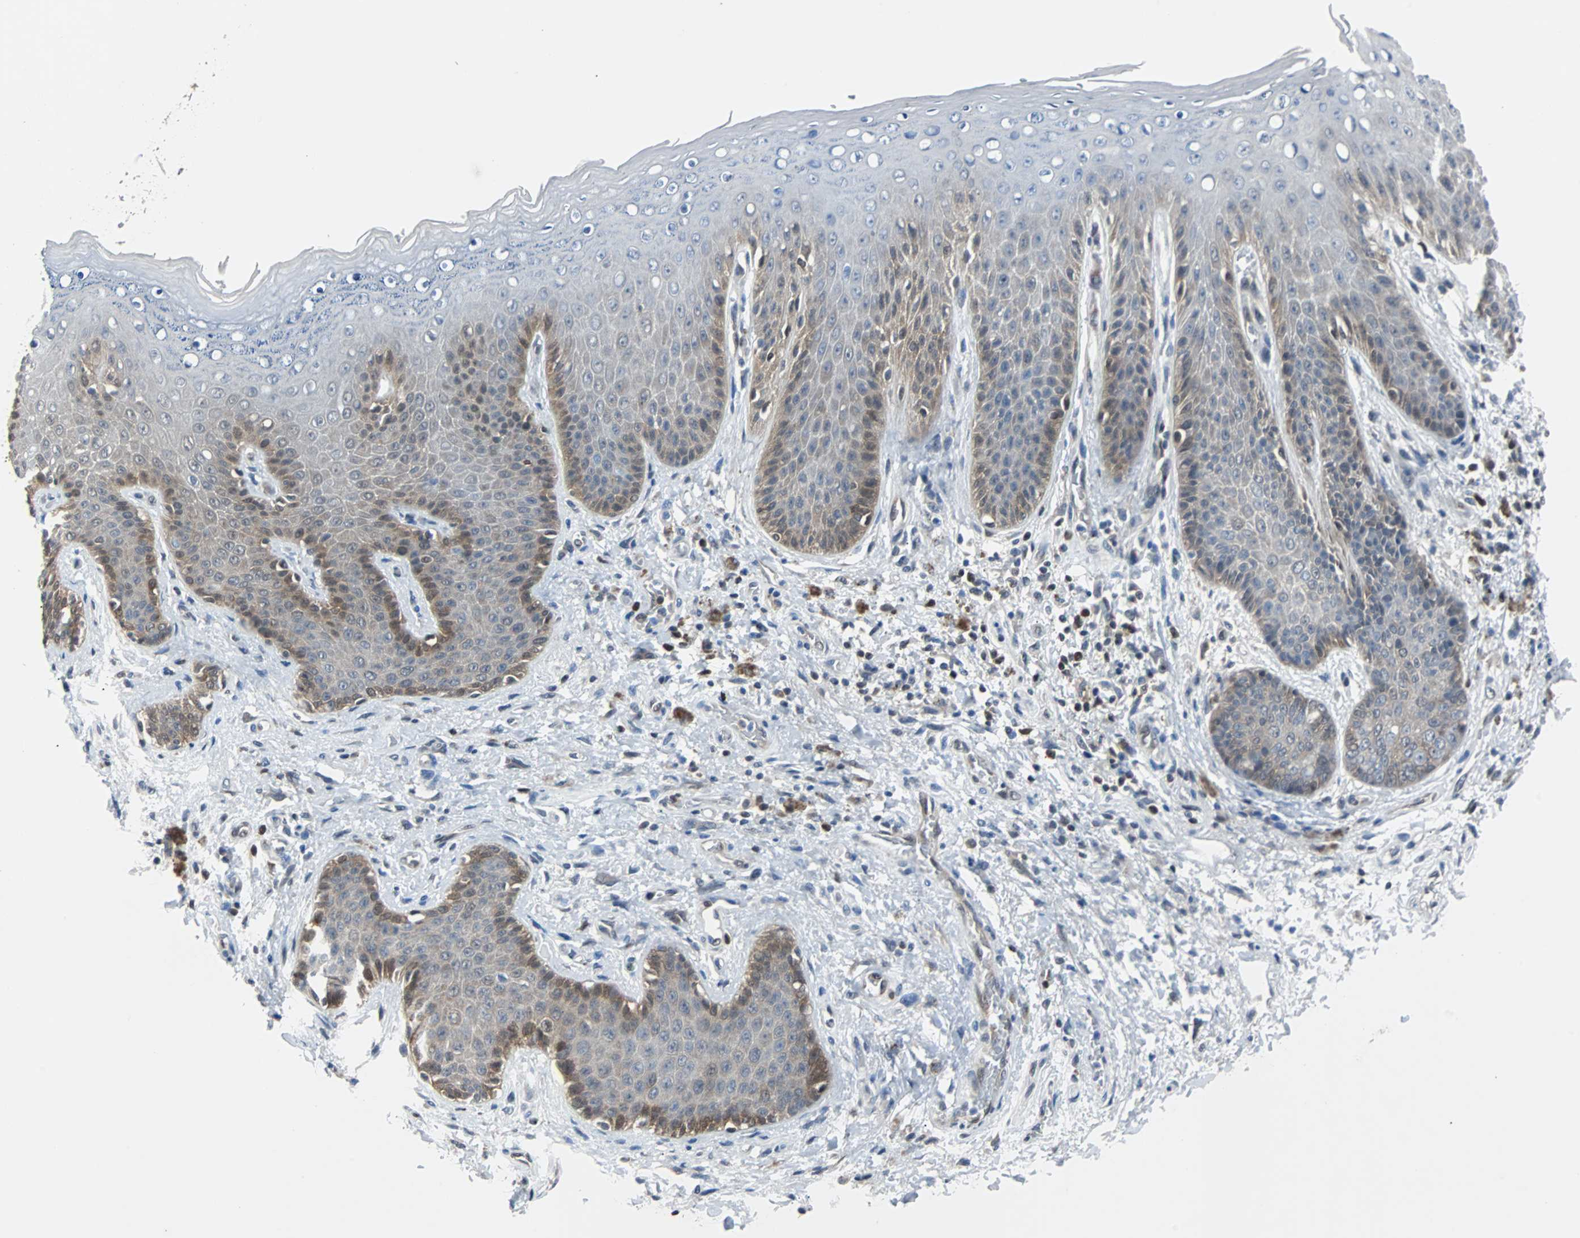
{"staining": {"intensity": "weak", "quantity": "25%-75%", "location": "cytoplasmic/membranous"}, "tissue": "skin", "cell_type": "Epidermal cells", "image_type": "normal", "snomed": [{"axis": "morphology", "description": "Normal tissue, NOS"}, {"axis": "topography", "description": "Anal"}], "caption": "High-power microscopy captured an IHC image of benign skin, revealing weak cytoplasmic/membranous positivity in approximately 25%-75% of epidermal cells. (Stains: DAB in brown, nuclei in blue, Microscopy: brightfield microscopy at high magnification).", "gene": "MAP2K6", "patient": {"sex": "female", "age": 46}}